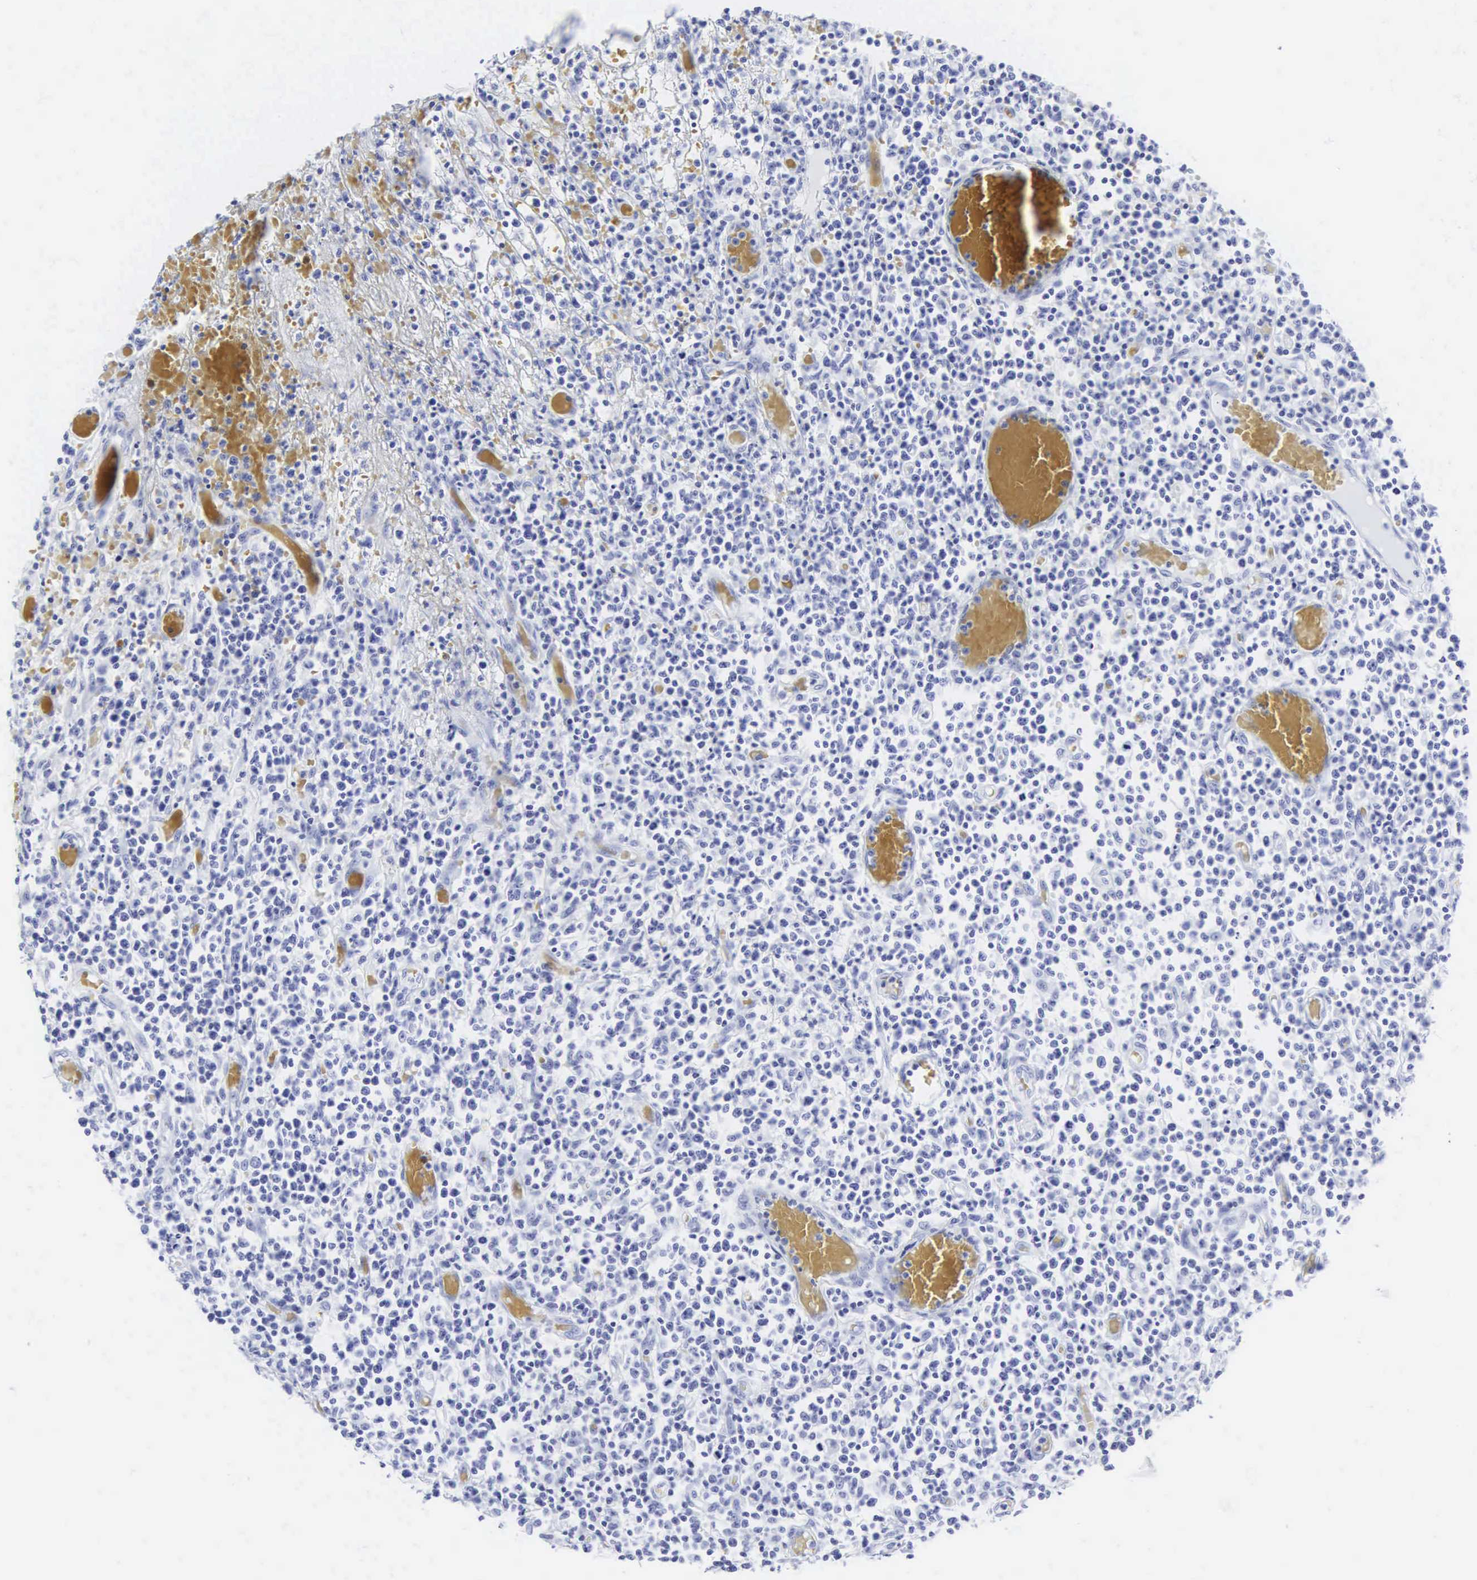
{"staining": {"intensity": "negative", "quantity": "none", "location": "none"}, "tissue": "lymphoma", "cell_type": "Tumor cells", "image_type": "cancer", "snomed": [{"axis": "morphology", "description": "Malignant lymphoma, non-Hodgkin's type, High grade"}, {"axis": "topography", "description": "Colon"}], "caption": "High magnification brightfield microscopy of lymphoma stained with DAB (brown) and counterstained with hematoxylin (blue): tumor cells show no significant expression.", "gene": "CGB3", "patient": {"sex": "male", "age": 82}}